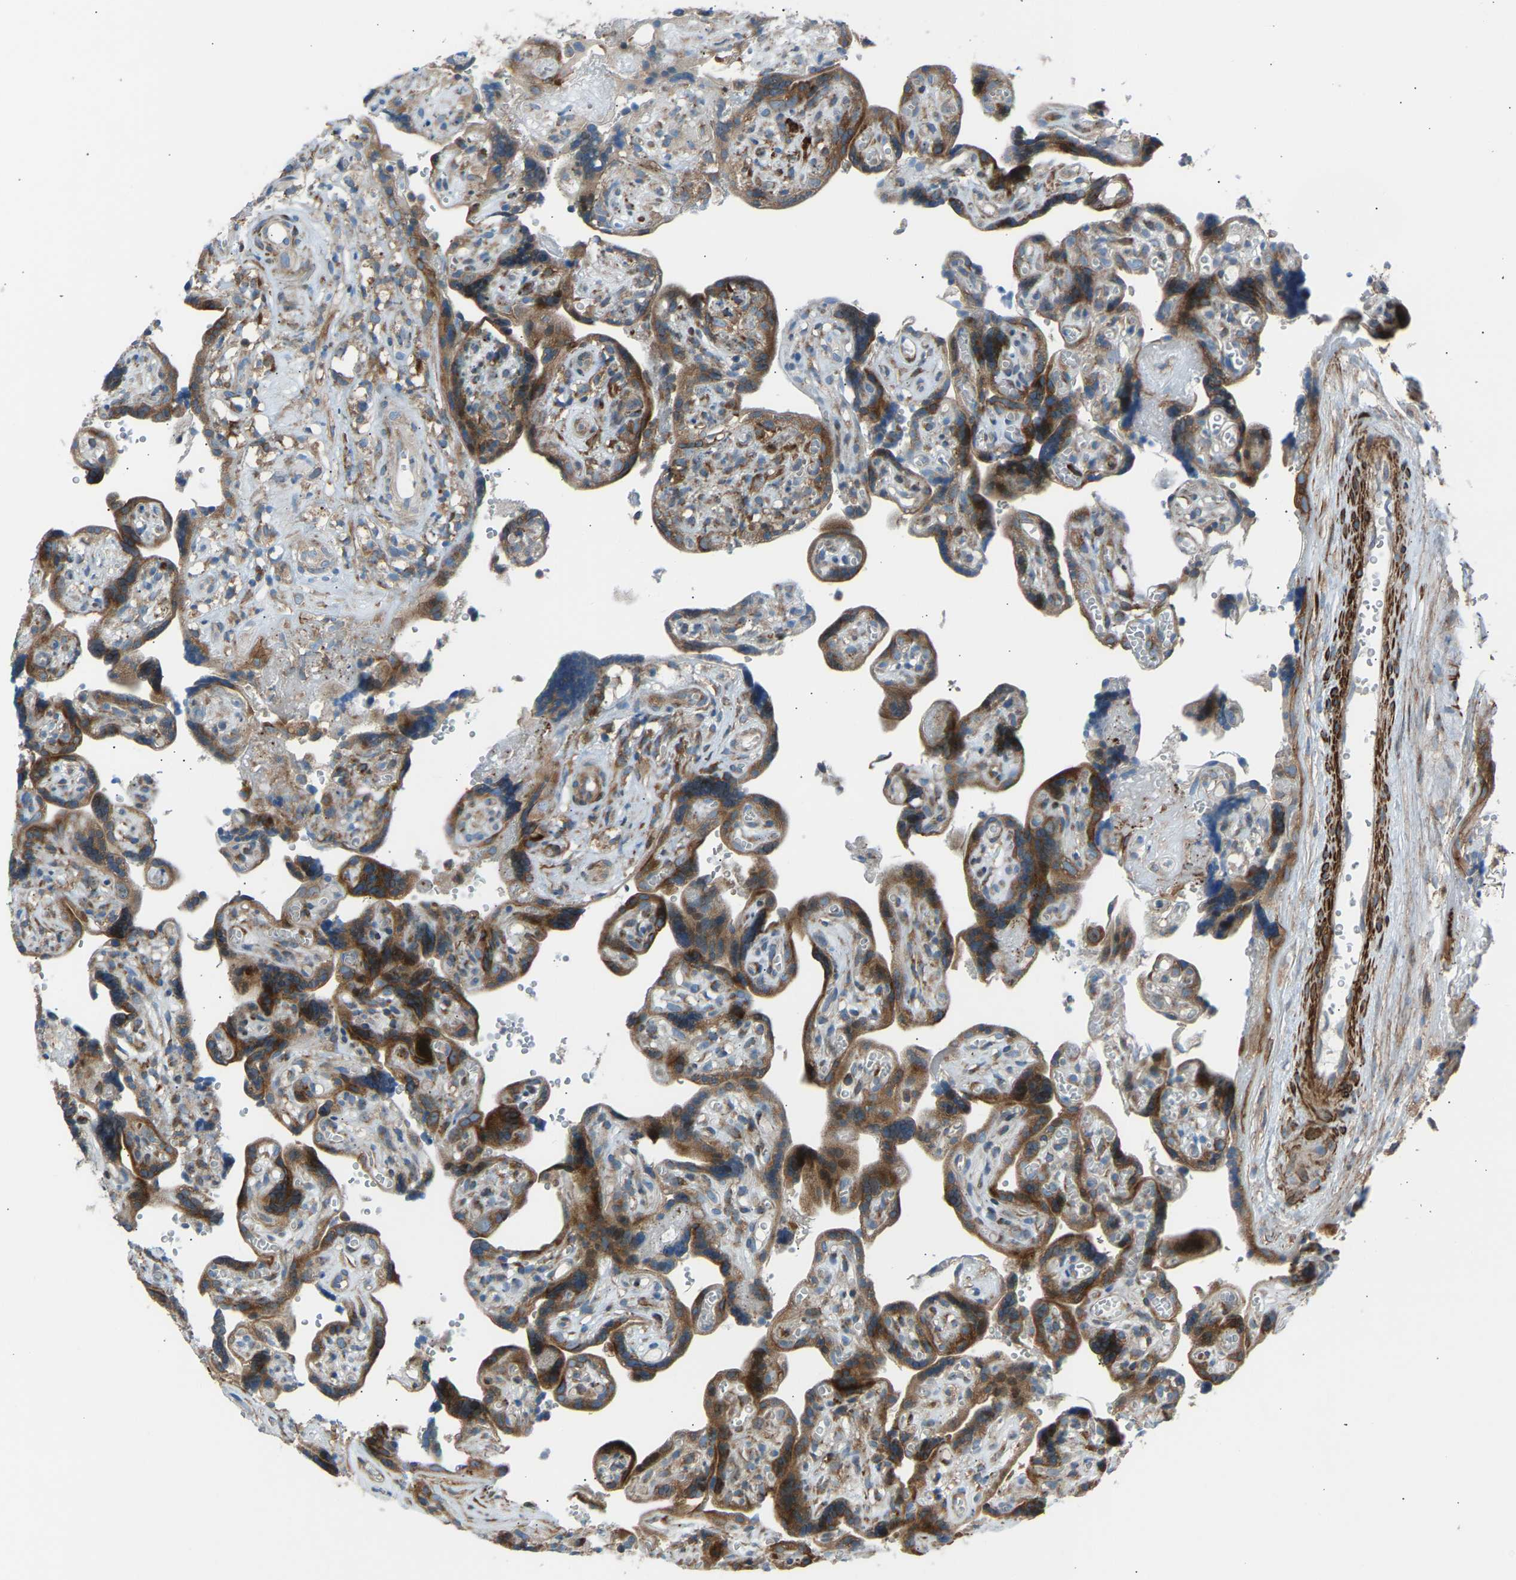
{"staining": {"intensity": "moderate", "quantity": ">75%", "location": "cytoplasmic/membranous"}, "tissue": "placenta", "cell_type": "Decidual cells", "image_type": "normal", "snomed": [{"axis": "morphology", "description": "Normal tissue, NOS"}, {"axis": "topography", "description": "Placenta"}], "caption": "Moderate cytoplasmic/membranous expression is appreciated in approximately >75% of decidual cells in normal placenta. The staining was performed using DAB to visualize the protein expression in brown, while the nuclei were stained in blue with hematoxylin (Magnification: 20x).", "gene": "VPS41", "patient": {"sex": "female", "age": 30}}